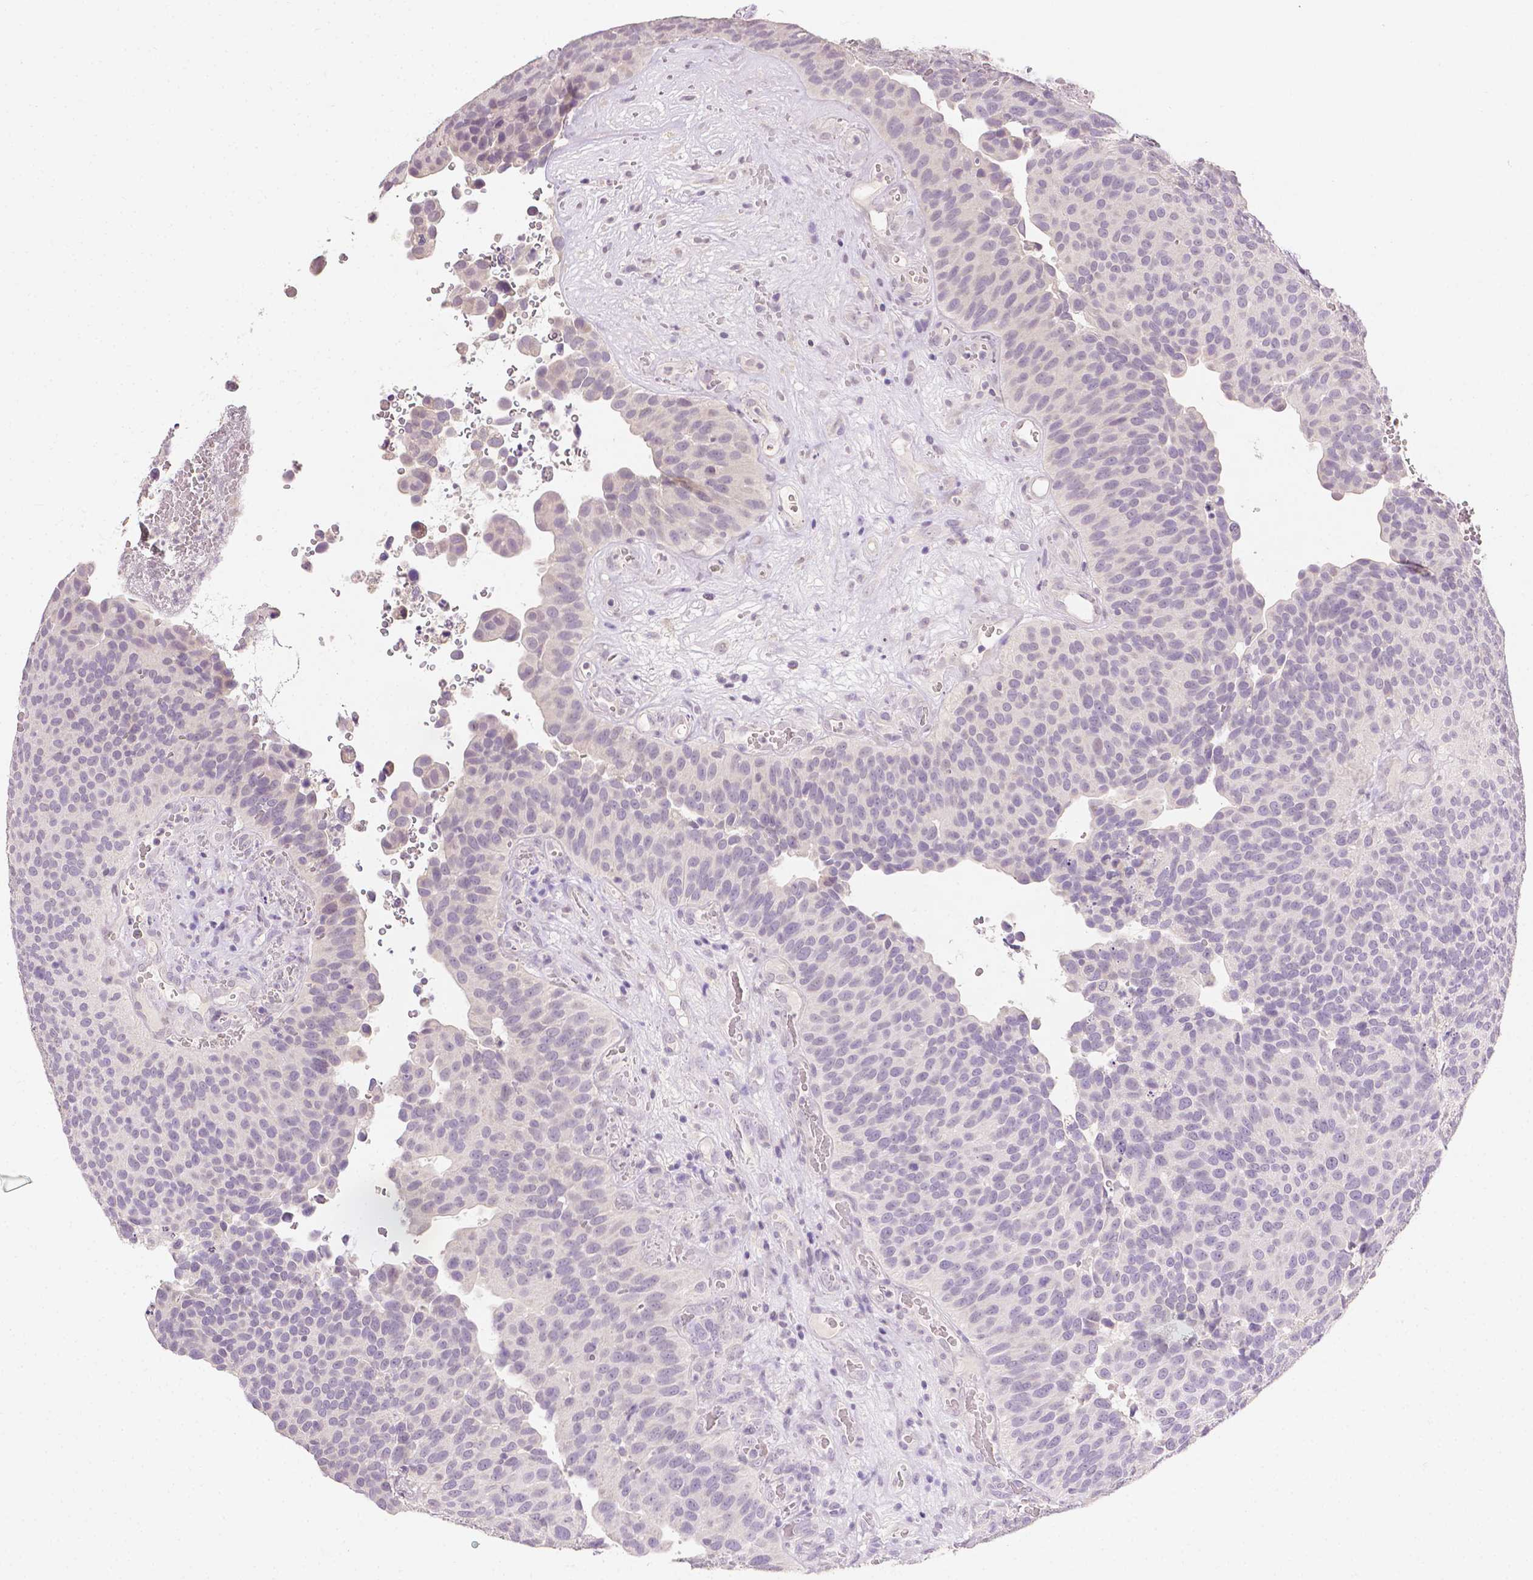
{"staining": {"intensity": "negative", "quantity": "none", "location": "none"}, "tissue": "urothelial cancer", "cell_type": "Tumor cells", "image_type": "cancer", "snomed": [{"axis": "morphology", "description": "Urothelial carcinoma, Low grade"}, {"axis": "topography", "description": "Urinary bladder"}], "caption": "This is a micrograph of IHC staining of urothelial cancer, which shows no expression in tumor cells.", "gene": "TGM1", "patient": {"sex": "male", "age": 76}}